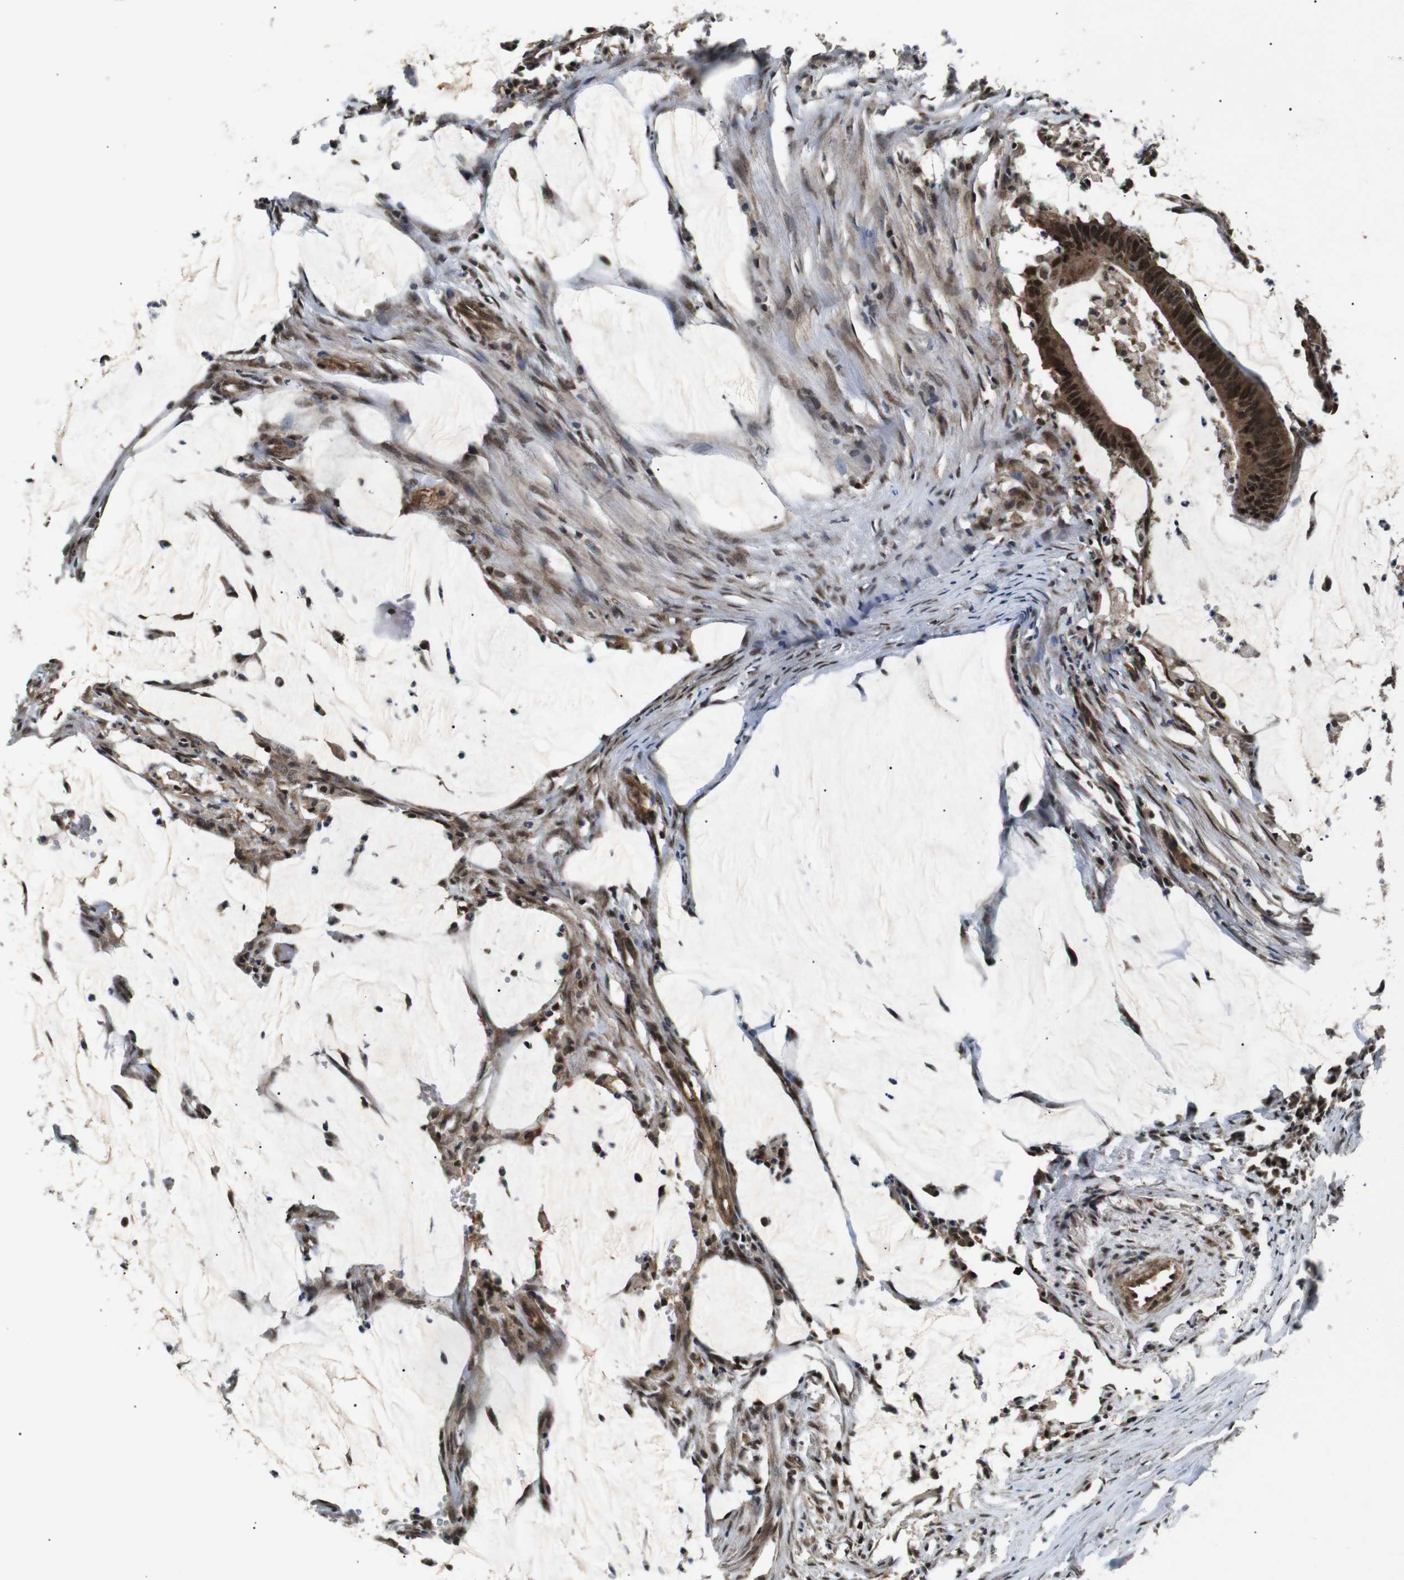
{"staining": {"intensity": "strong", "quantity": ">75%", "location": "cytoplasmic/membranous,nuclear"}, "tissue": "colorectal cancer", "cell_type": "Tumor cells", "image_type": "cancer", "snomed": [{"axis": "morphology", "description": "Adenocarcinoma, NOS"}, {"axis": "topography", "description": "Rectum"}], "caption": "Strong cytoplasmic/membranous and nuclear protein staining is identified in approximately >75% of tumor cells in colorectal adenocarcinoma. (DAB (3,3'-diaminobenzidine) IHC with brightfield microscopy, high magnification).", "gene": "SKP1", "patient": {"sex": "female", "age": 66}}